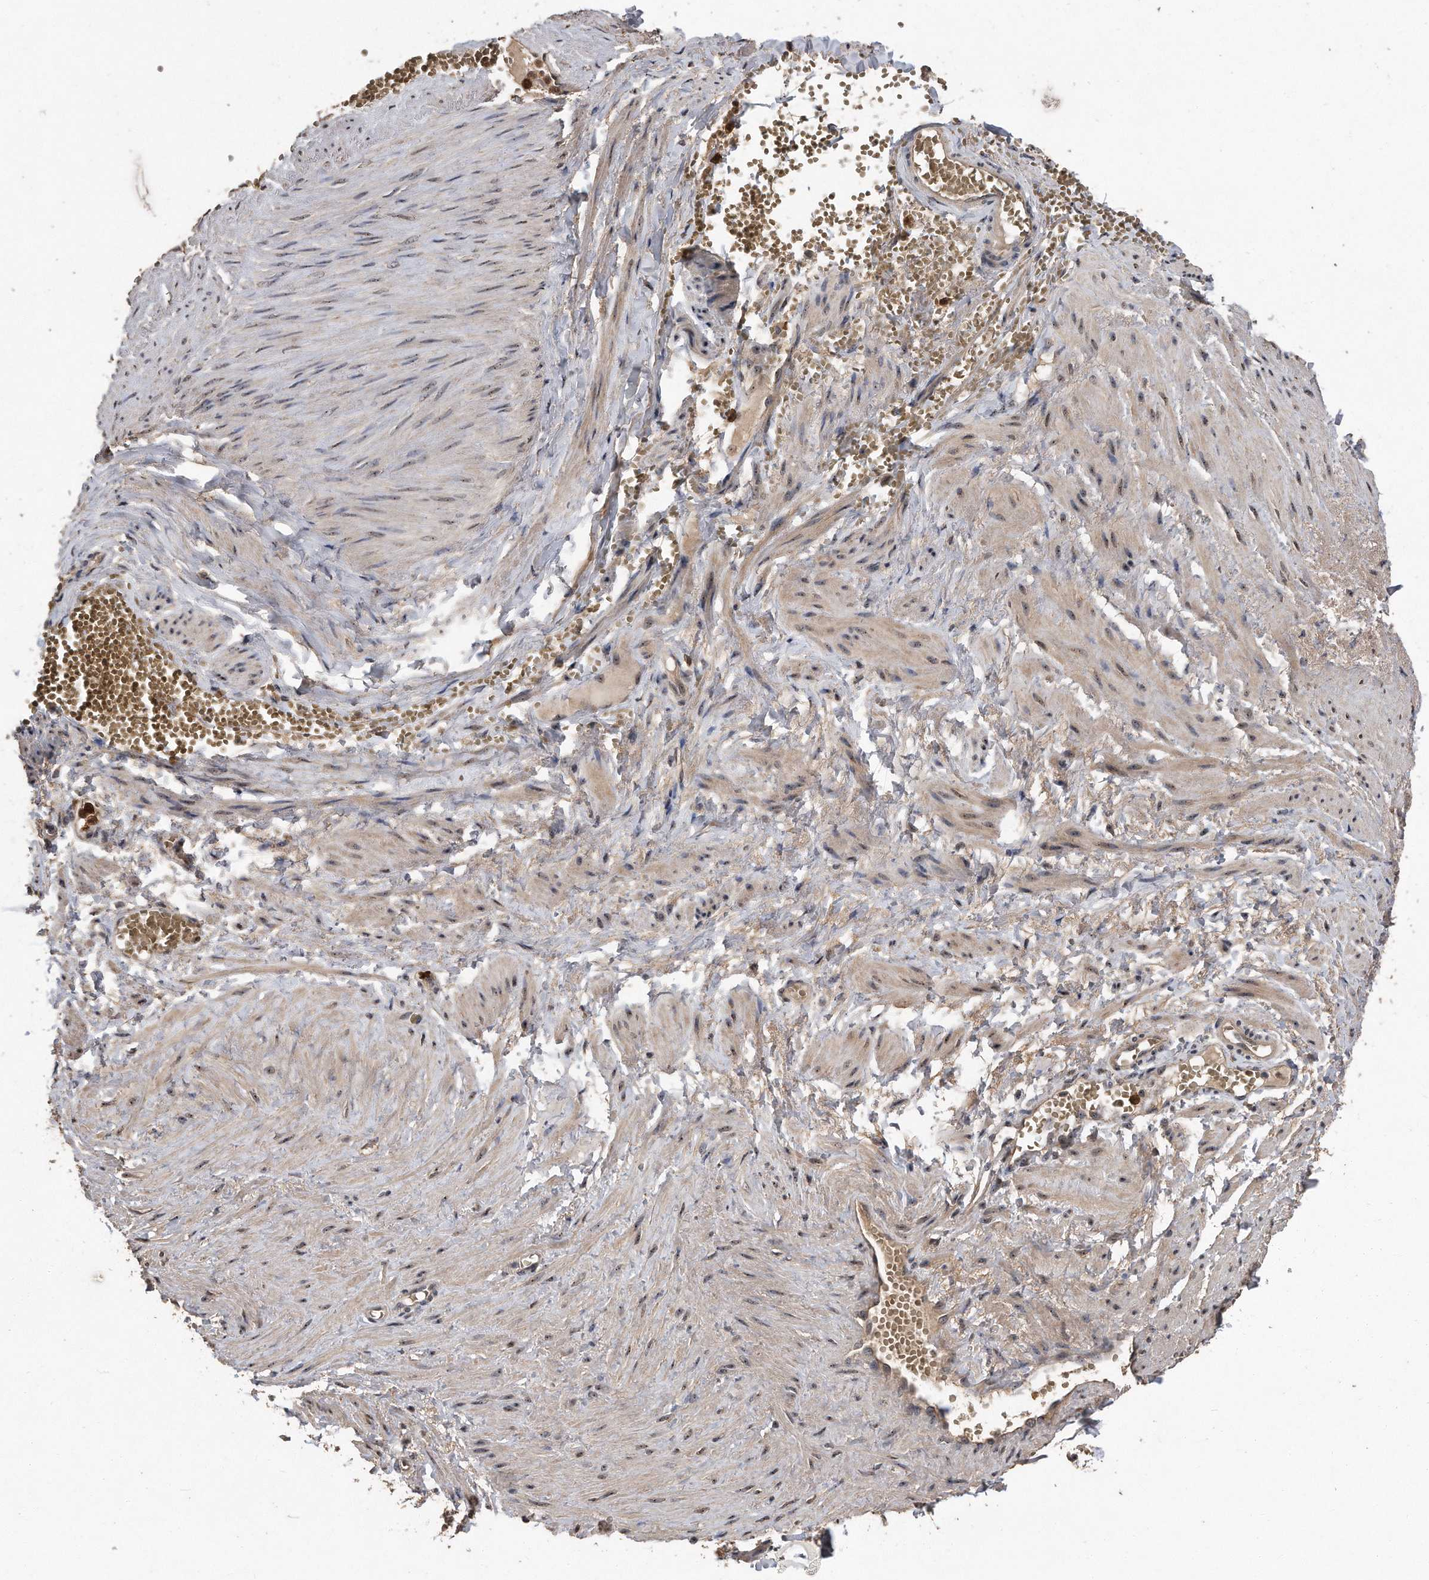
{"staining": {"intensity": "weak", "quantity": "25%-75%", "location": "cytoplasmic/membranous"}, "tissue": "adipose tissue", "cell_type": "Adipocytes", "image_type": "normal", "snomed": [{"axis": "morphology", "description": "Normal tissue, NOS"}, {"axis": "topography", "description": "Smooth muscle"}, {"axis": "topography", "description": "Peripheral nerve tissue"}], "caption": "Brown immunohistochemical staining in unremarkable human adipose tissue shows weak cytoplasmic/membranous positivity in about 25%-75% of adipocytes. (Stains: DAB in brown, nuclei in blue, Microscopy: brightfield microscopy at high magnification).", "gene": "PELO", "patient": {"sex": "female", "age": 39}}